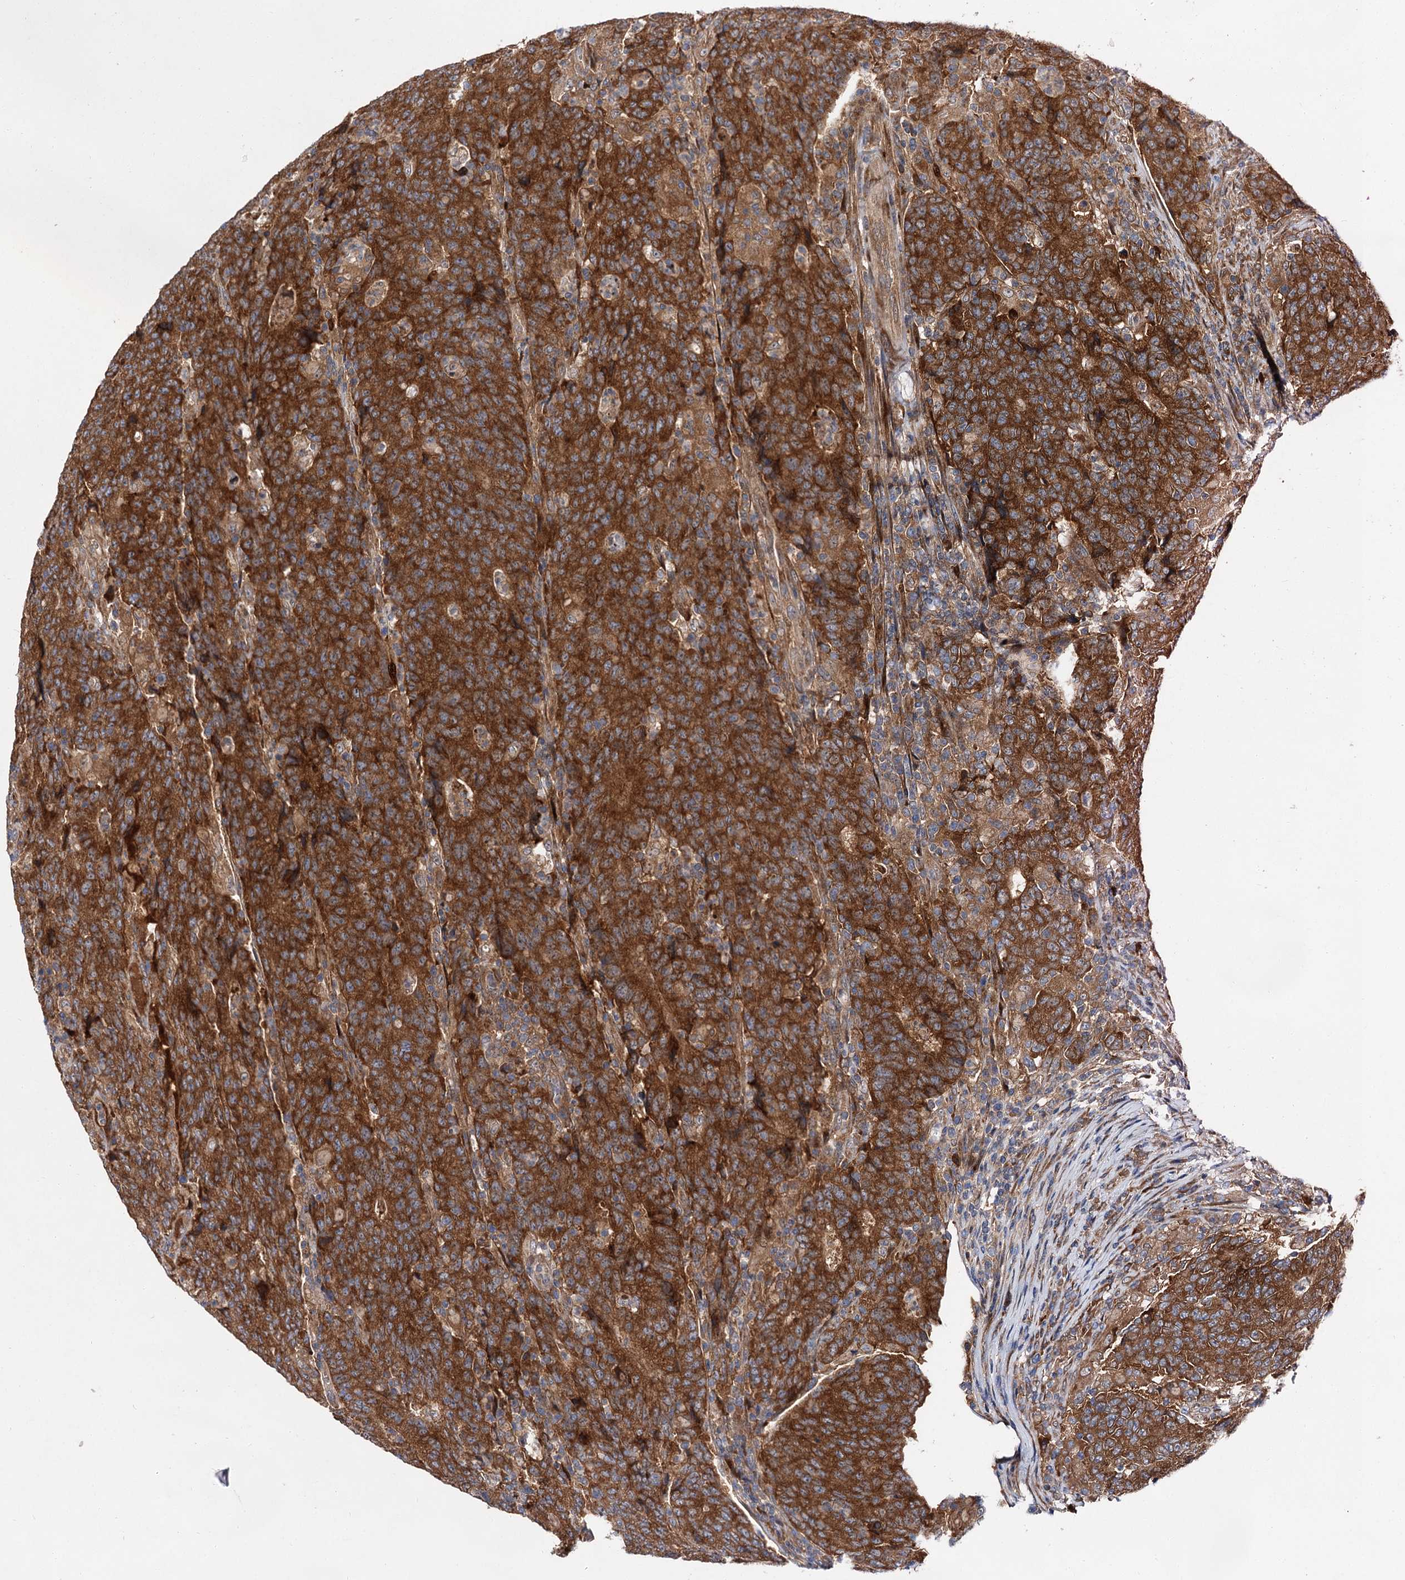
{"staining": {"intensity": "strong", "quantity": ">75%", "location": "cytoplasmic/membranous"}, "tissue": "colorectal cancer", "cell_type": "Tumor cells", "image_type": "cancer", "snomed": [{"axis": "morphology", "description": "Adenocarcinoma, NOS"}, {"axis": "topography", "description": "Colon"}], "caption": "Brown immunohistochemical staining in human adenocarcinoma (colorectal) shows strong cytoplasmic/membranous positivity in approximately >75% of tumor cells.", "gene": "NAA25", "patient": {"sex": "female", "age": 75}}